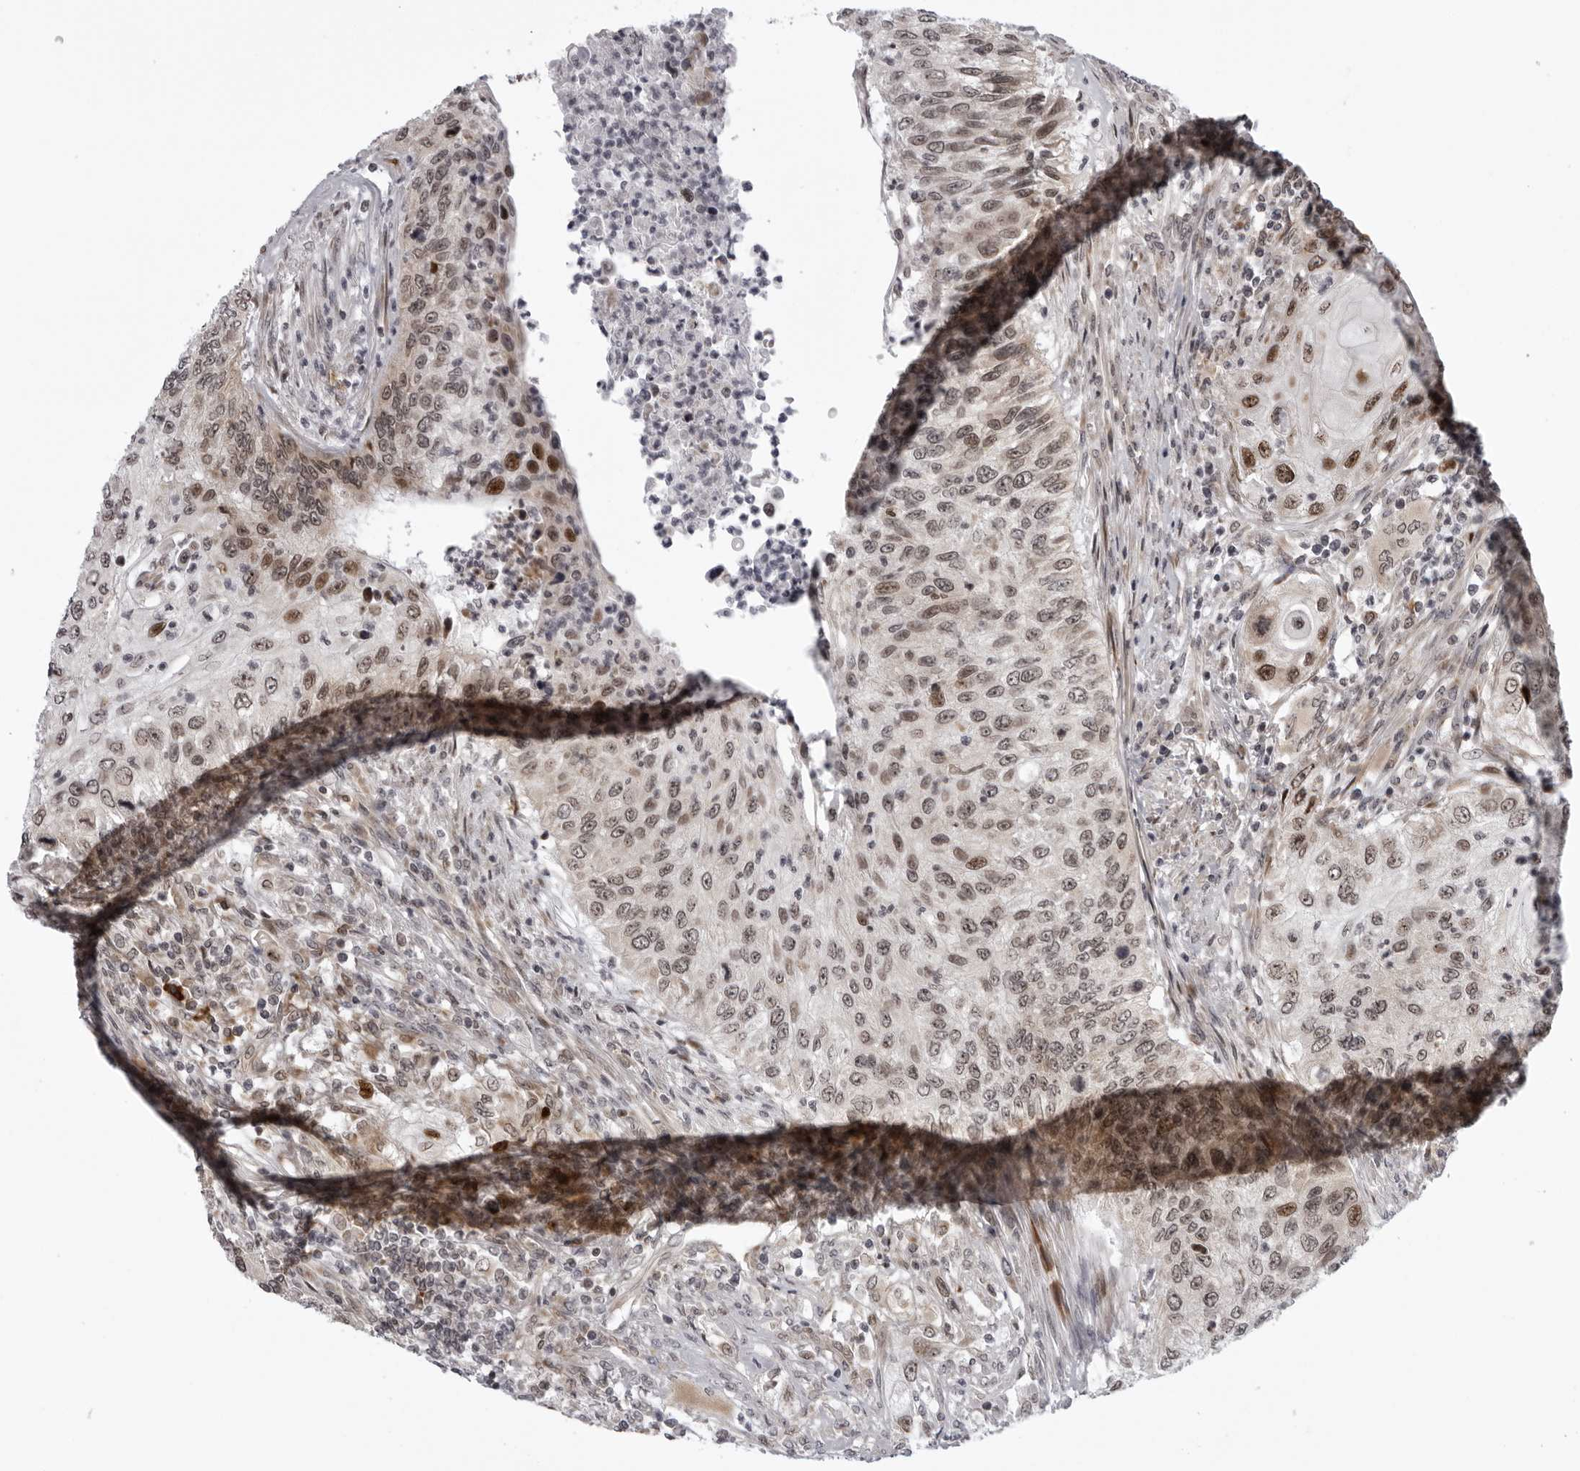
{"staining": {"intensity": "moderate", "quantity": "25%-75%", "location": "nuclear"}, "tissue": "urothelial cancer", "cell_type": "Tumor cells", "image_type": "cancer", "snomed": [{"axis": "morphology", "description": "Urothelial carcinoma, High grade"}, {"axis": "topography", "description": "Urinary bladder"}], "caption": "High-magnification brightfield microscopy of urothelial cancer stained with DAB (3,3'-diaminobenzidine) (brown) and counterstained with hematoxylin (blue). tumor cells exhibit moderate nuclear positivity is appreciated in about25%-75% of cells.", "gene": "GCSAML", "patient": {"sex": "female", "age": 60}}